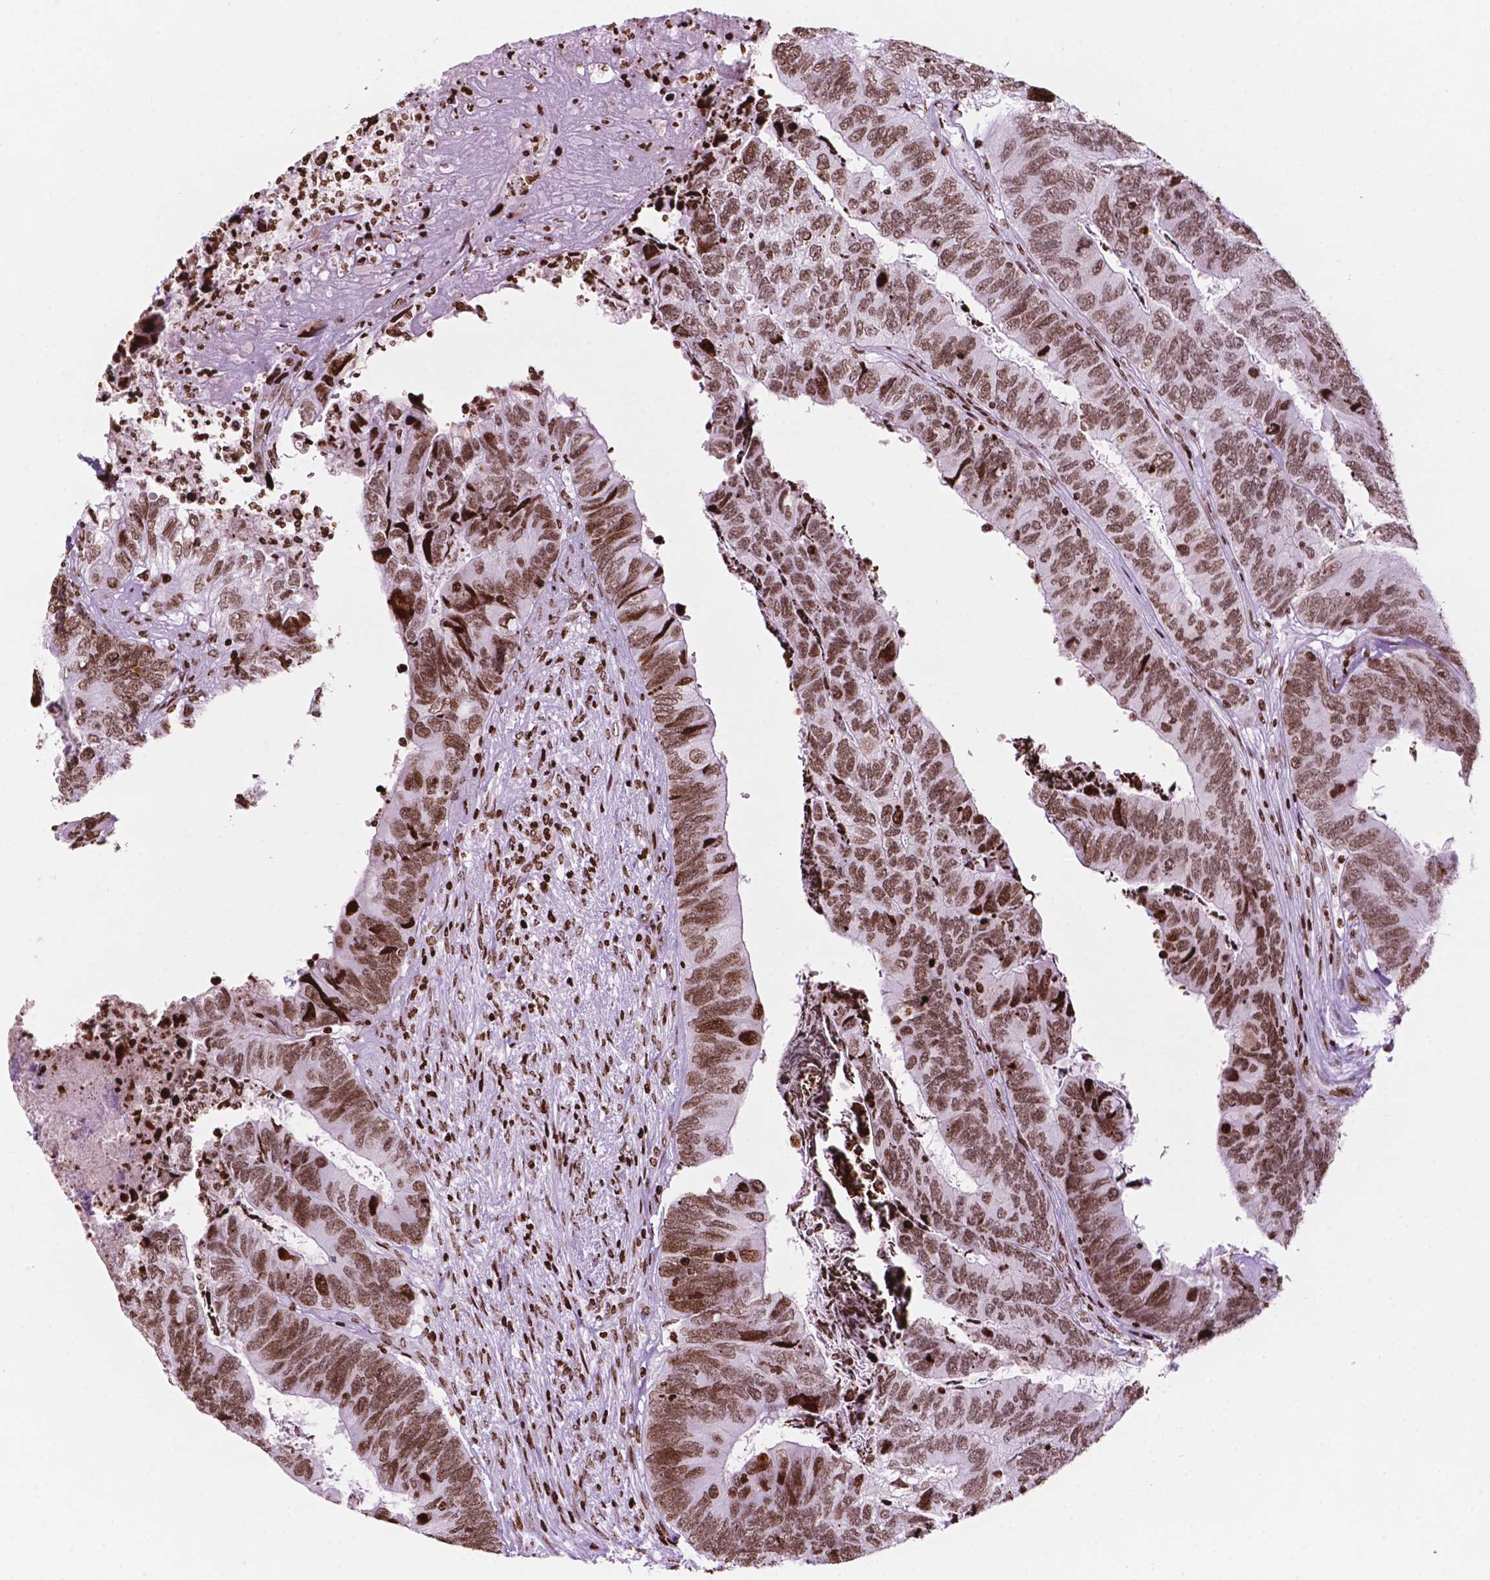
{"staining": {"intensity": "moderate", "quantity": ">75%", "location": "nuclear"}, "tissue": "colorectal cancer", "cell_type": "Tumor cells", "image_type": "cancer", "snomed": [{"axis": "morphology", "description": "Adenocarcinoma, NOS"}, {"axis": "topography", "description": "Colon"}], "caption": "High-power microscopy captured an immunohistochemistry (IHC) micrograph of colorectal adenocarcinoma, revealing moderate nuclear positivity in about >75% of tumor cells.", "gene": "TMEM250", "patient": {"sex": "female", "age": 67}}